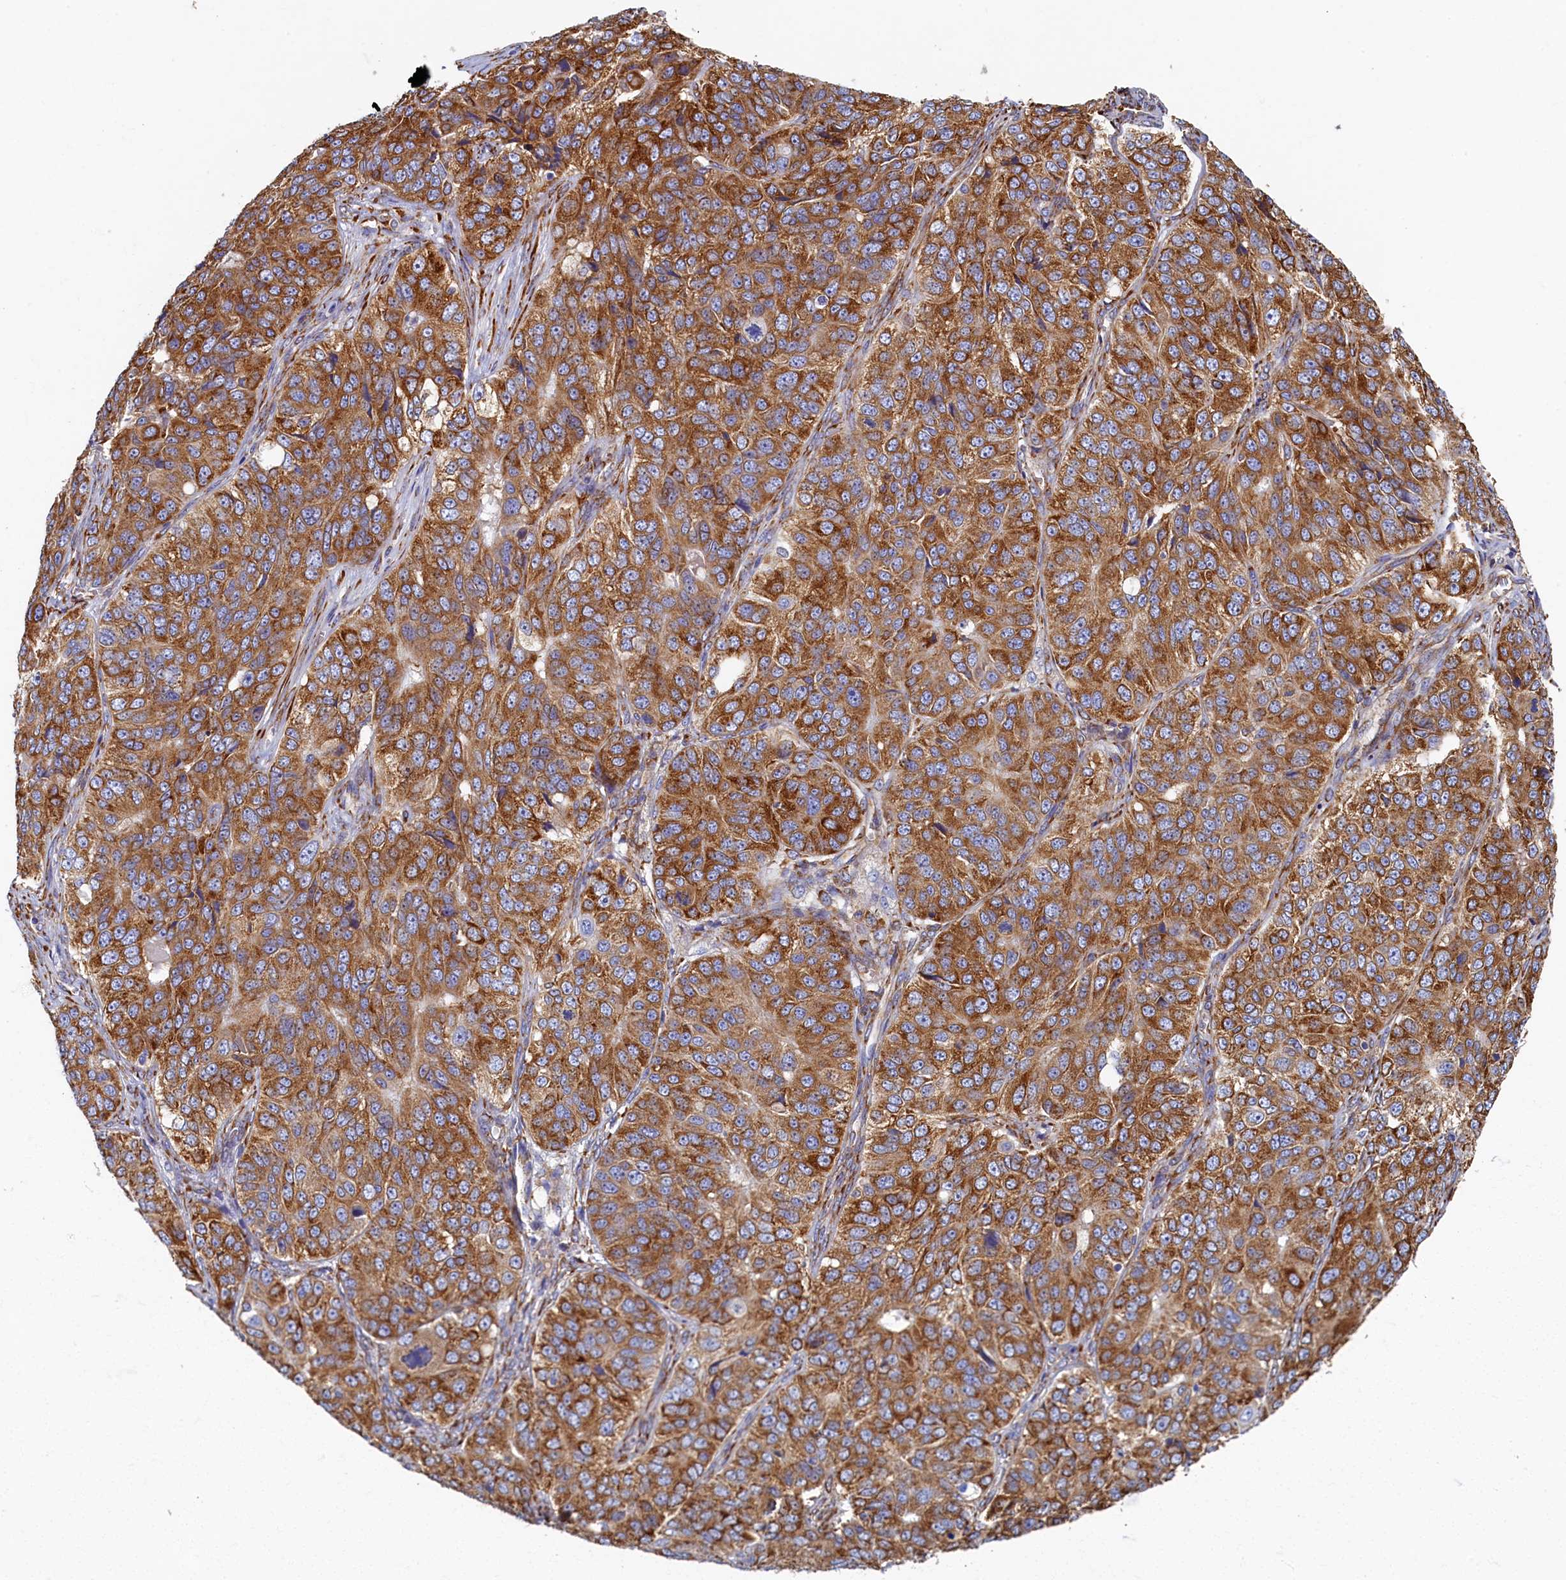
{"staining": {"intensity": "moderate", "quantity": ">75%", "location": "cytoplasmic/membranous"}, "tissue": "ovarian cancer", "cell_type": "Tumor cells", "image_type": "cancer", "snomed": [{"axis": "morphology", "description": "Carcinoma, endometroid"}, {"axis": "topography", "description": "Ovary"}], "caption": "Brown immunohistochemical staining in human ovarian endometroid carcinoma demonstrates moderate cytoplasmic/membranous staining in about >75% of tumor cells.", "gene": "TMEM18", "patient": {"sex": "female", "age": 51}}